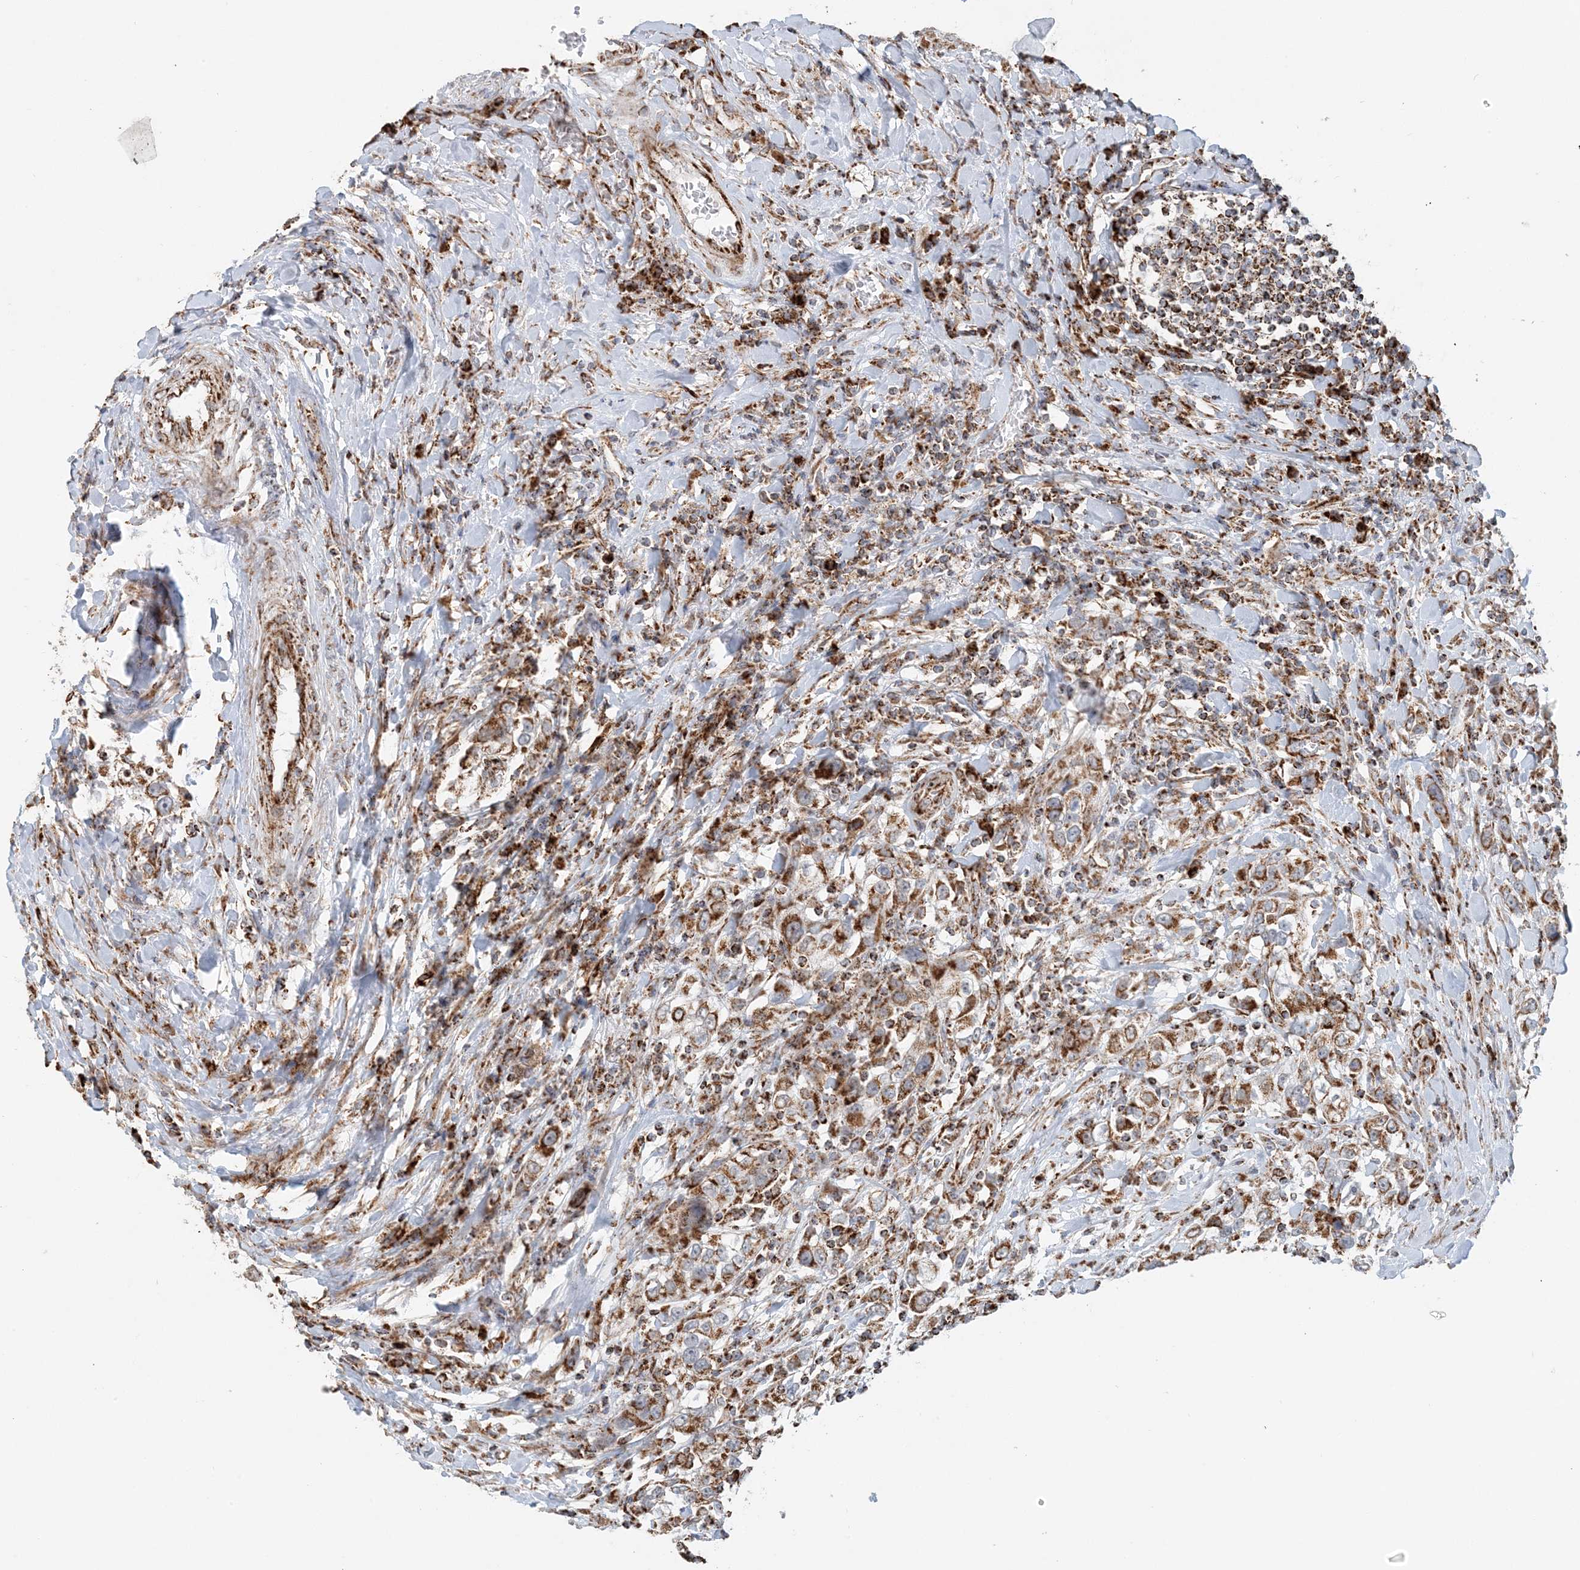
{"staining": {"intensity": "moderate", "quantity": ">75%", "location": "cytoplasmic/membranous"}, "tissue": "urothelial cancer", "cell_type": "Tumor cells", "image_type": "cancer", "snomed": [{"axis": "morphology", "description": "Urothelial carcinoma, High grade"}, {"axis": "topography", "description": "Urinary bladder"}], "caption": "Urothelial cancer stained for a protein exhibits moderate cytoplasmic/membranous positivity in tumor cells.", "gene": "MAN1A1", "patient": {"sex": "female", "age": 80}}